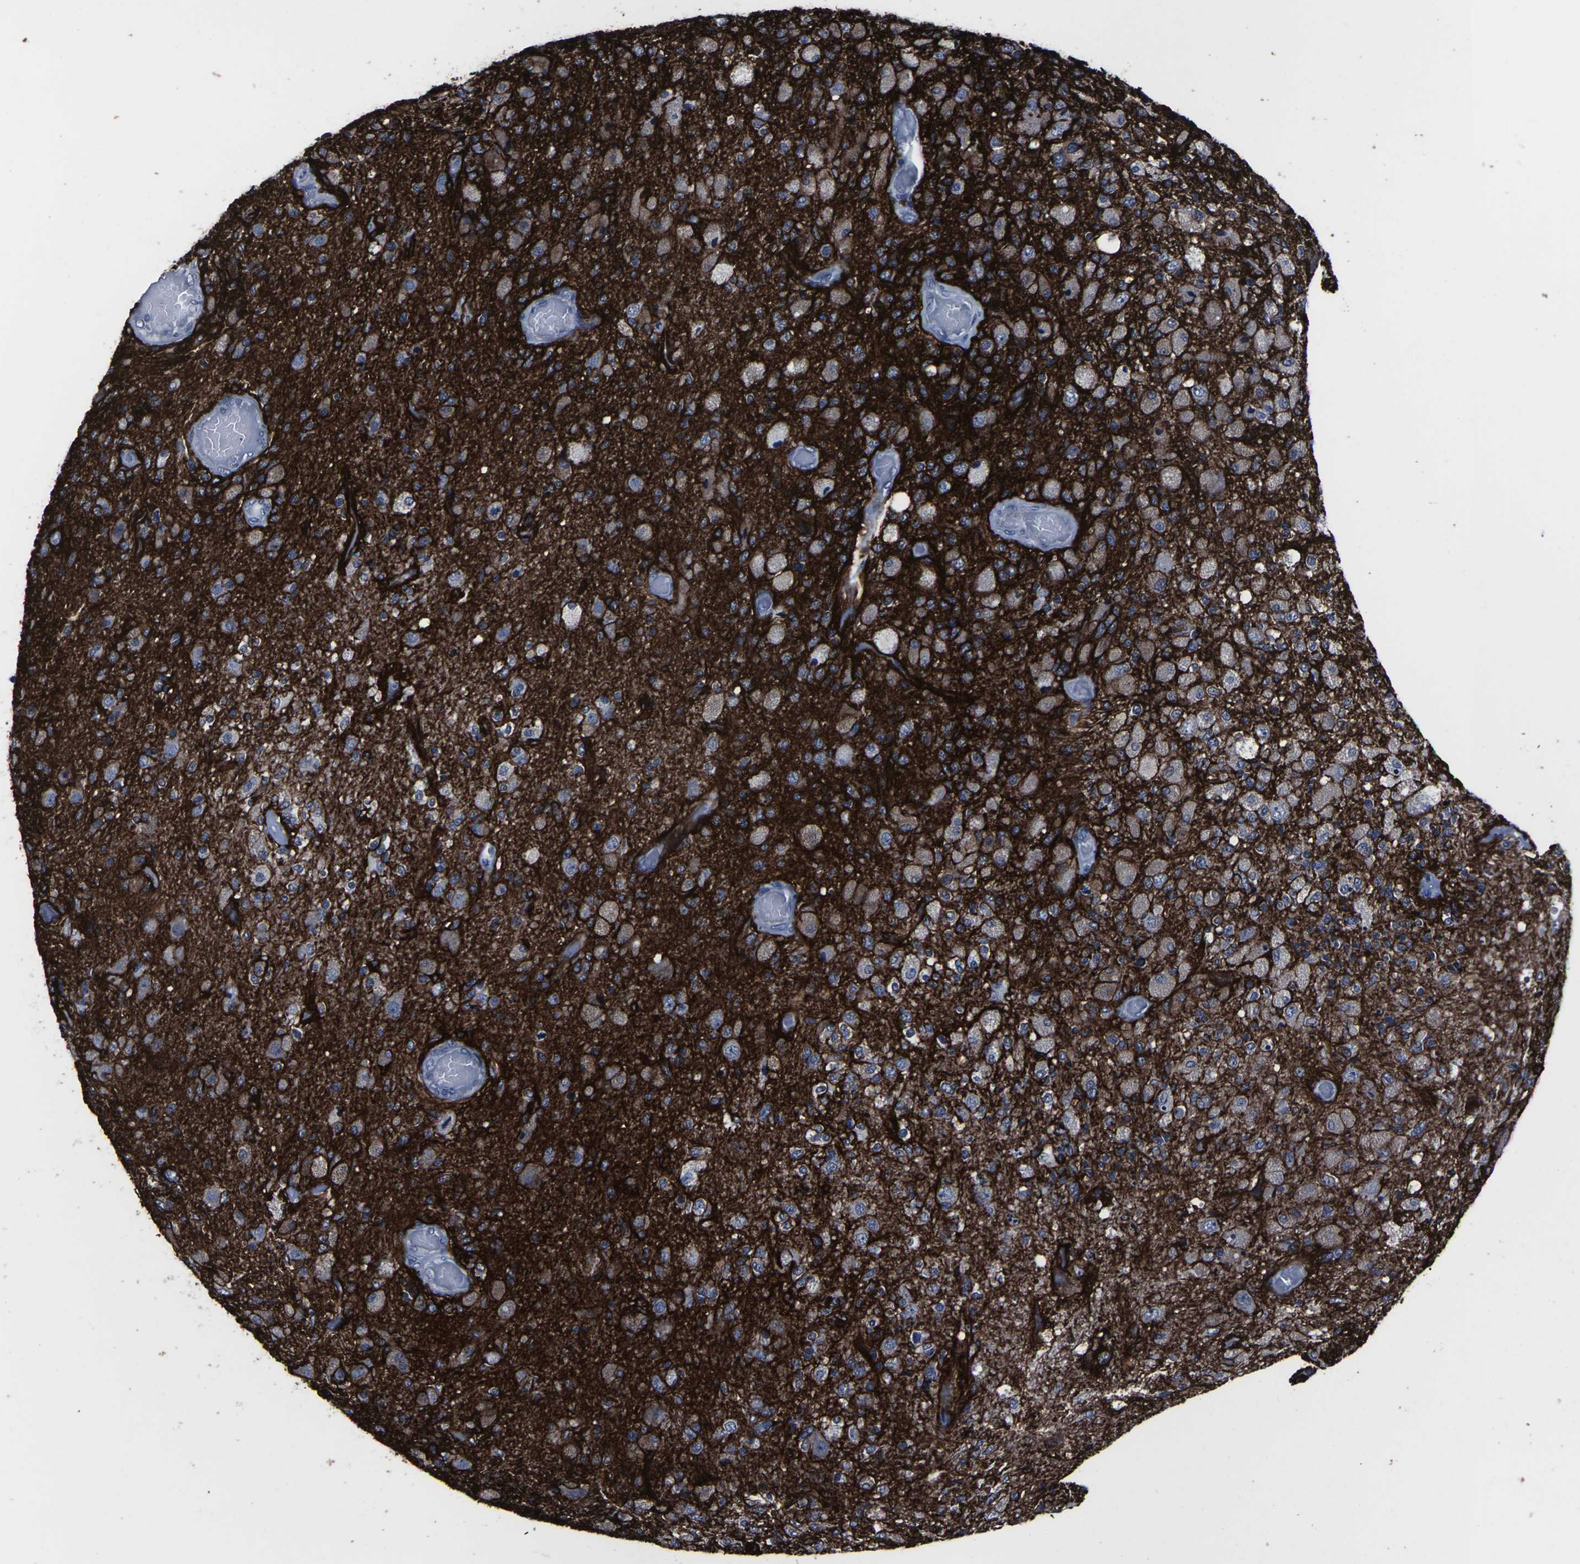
{"staining": {"intensity": "strong", "quantity": "<25%", "location": "cytoplasmic/membranous"}, "tissue": "glioma", "cell_type": "Tumor cells", "image_type": "cancer", "snomed": [{"axis": "morphology", "description": "Normal tissue, NOS"}, {"axis": "morphology", "description": "Glioma, malignant, High grade"}, {"axis": "topography", "description": "Cerebral cortex"}], "caption": "High-power microscopy captured an immunohistochemistry histopathology image of malignant high-grade glioma, revealing strong cytoplasmic/membranous staining in approximately <25% of tumor cells.", "gene": "MSANTD4", "patient": {"sex": "male", "age": 77}}